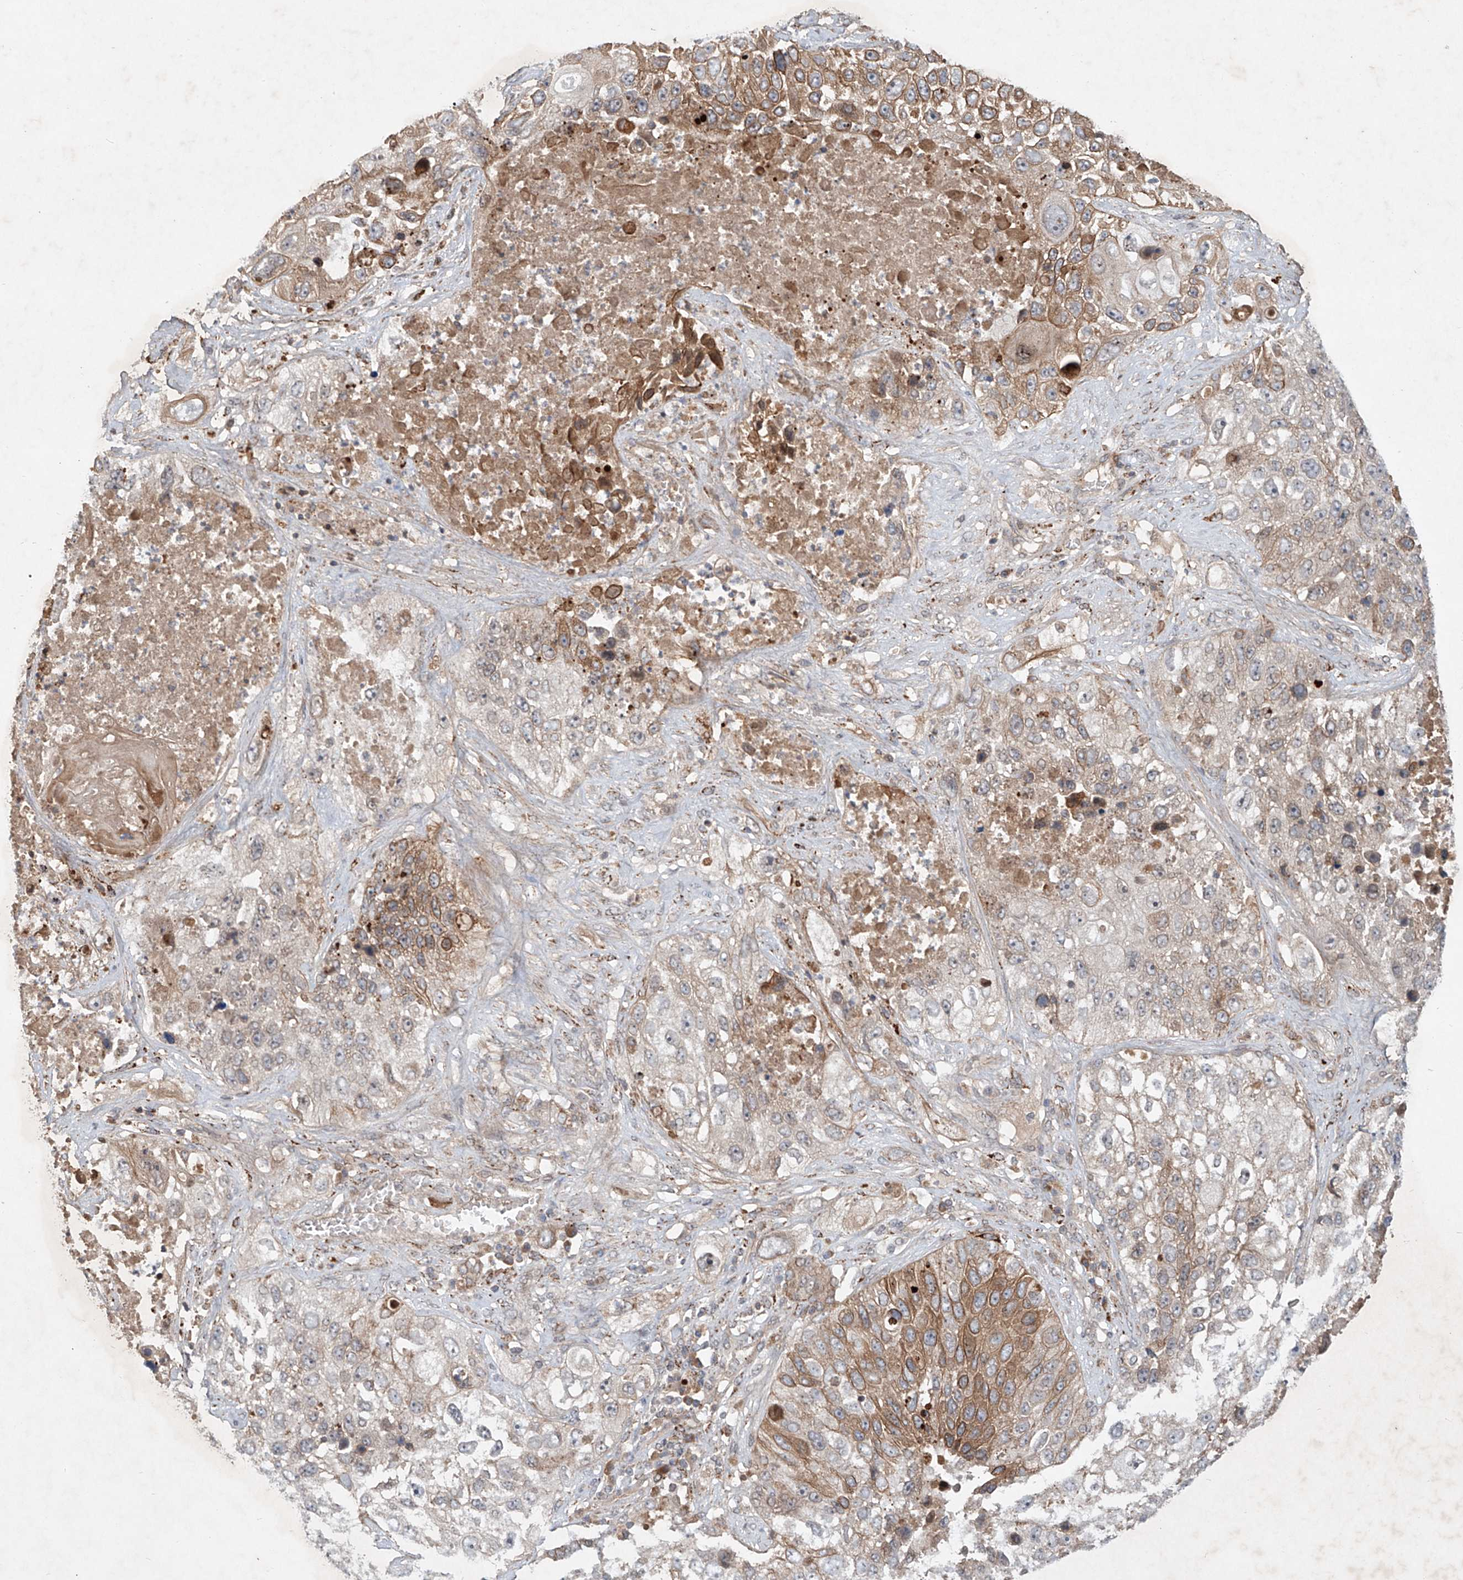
{"staining": {"intensity": "moderate", "quantity": "<25%", "location": "cytoplasmic/membranous"}, "tissue": "lung cancer", "cell_type": "Tumor cells", "image_type": "cancer", "snomed": [{"axis": "morphology", "description": "Squamous cell carcinoma, NOS"}, {"axis": "topography", "description": "Lung"}], "caption": "Immunohistochemistry histopathology image of human lung squamous cell carcinoma stained for a protein (brown), which displays low levels of moderate cytoplasmic/membranous staining in about <25% of tumor cells.", "gene": "IER5", "patient": {"sex": "male", "age": 61}}